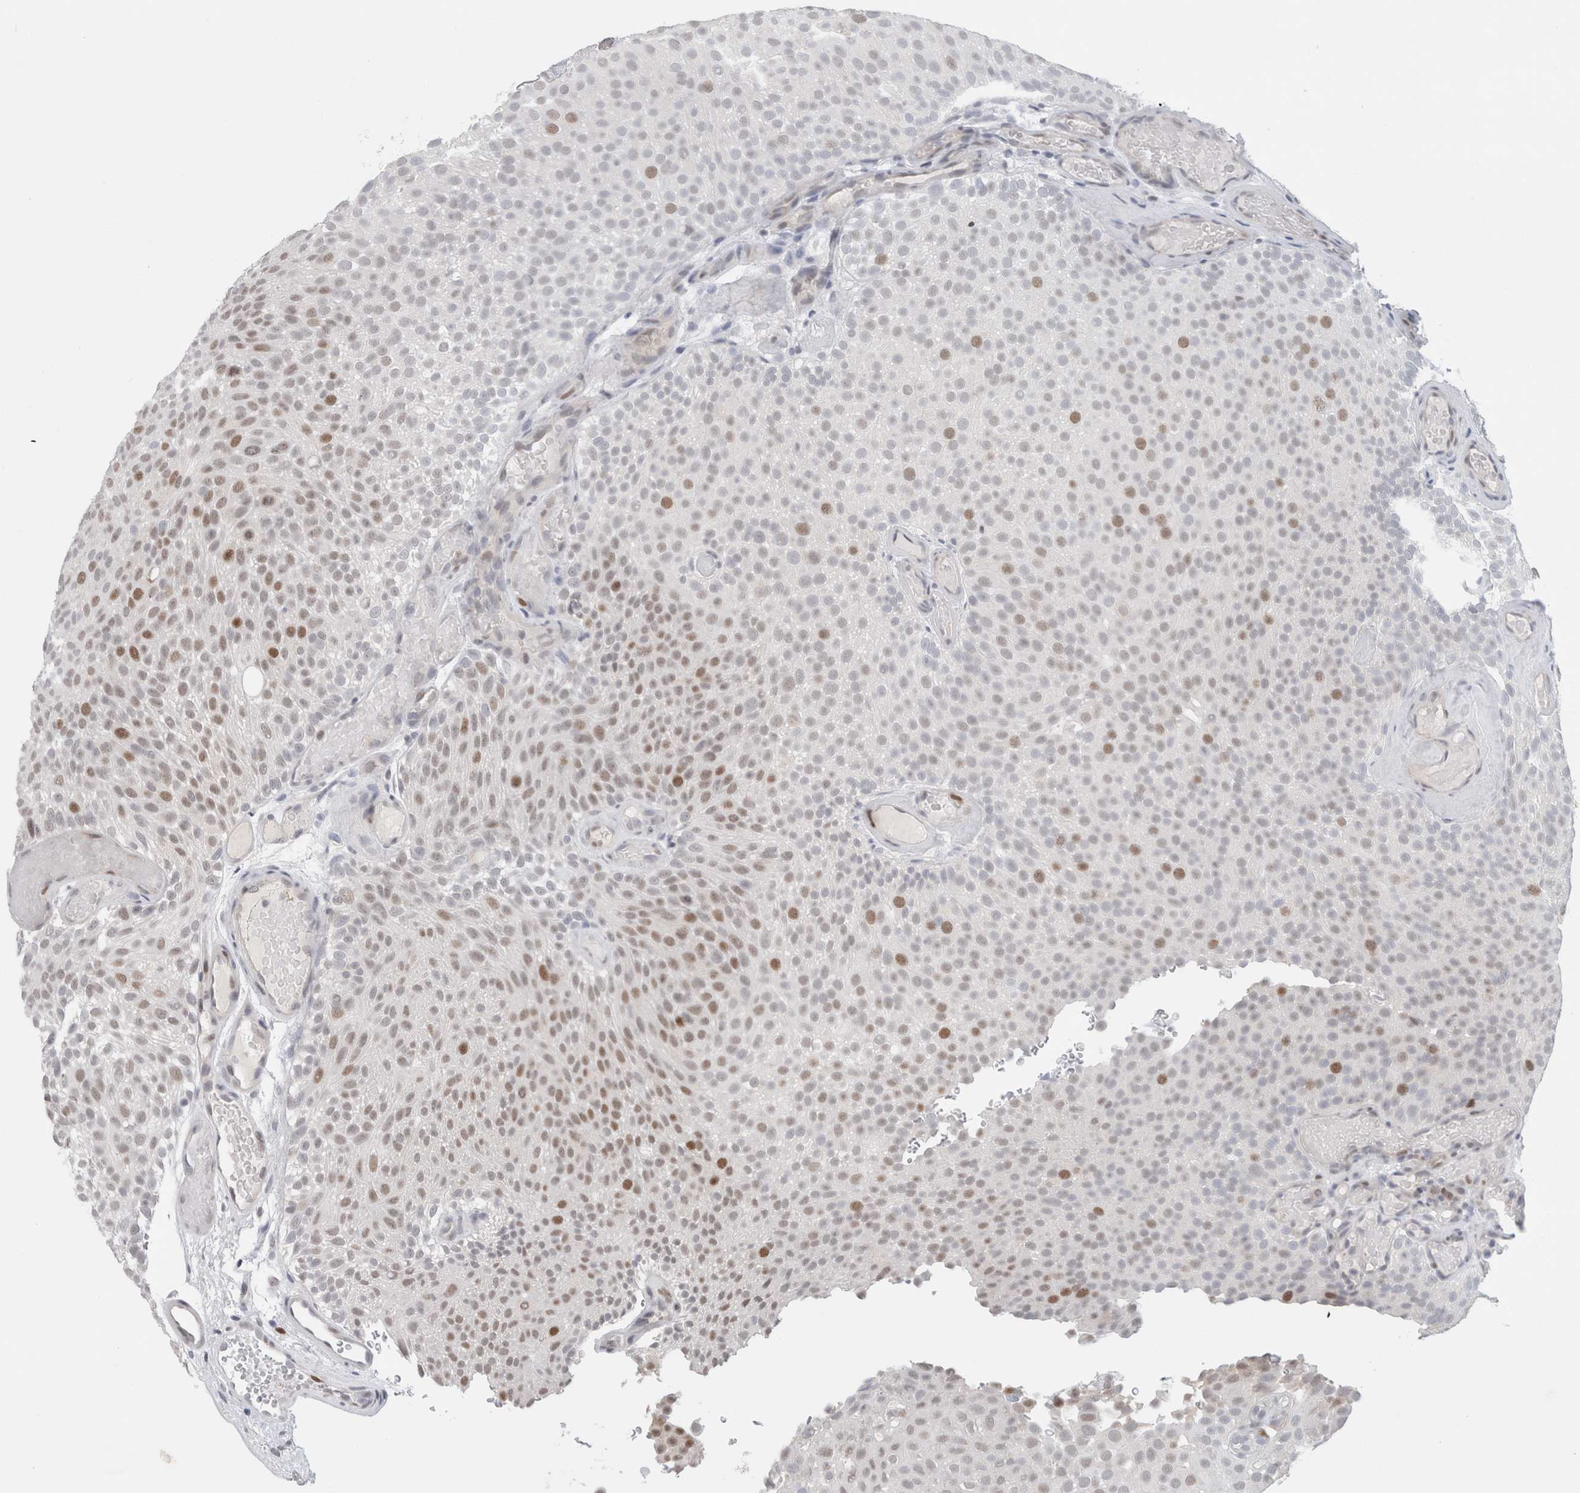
{"staining": {"intensity": "moderate", "quantity": "<25%", "location": "nuclear"}, "tissue": "urothelial cancer", "cell_type": "Tumor cells", "image_type": "cancer", "snomed": [{"axis": "morphology", "description": "Urothelial carcinoma, Low grade"}, {"axis": "topography", "description": "Urinary bladder"}], "caption": "There is low levels of moderate nuclear staining in tumor cells of low-grade urothelial carcinoma, as demonstrated by immunohistochemical staining (brown color).", "gene": "KNL1", "patient": {"sex": "male", "age": 78}}